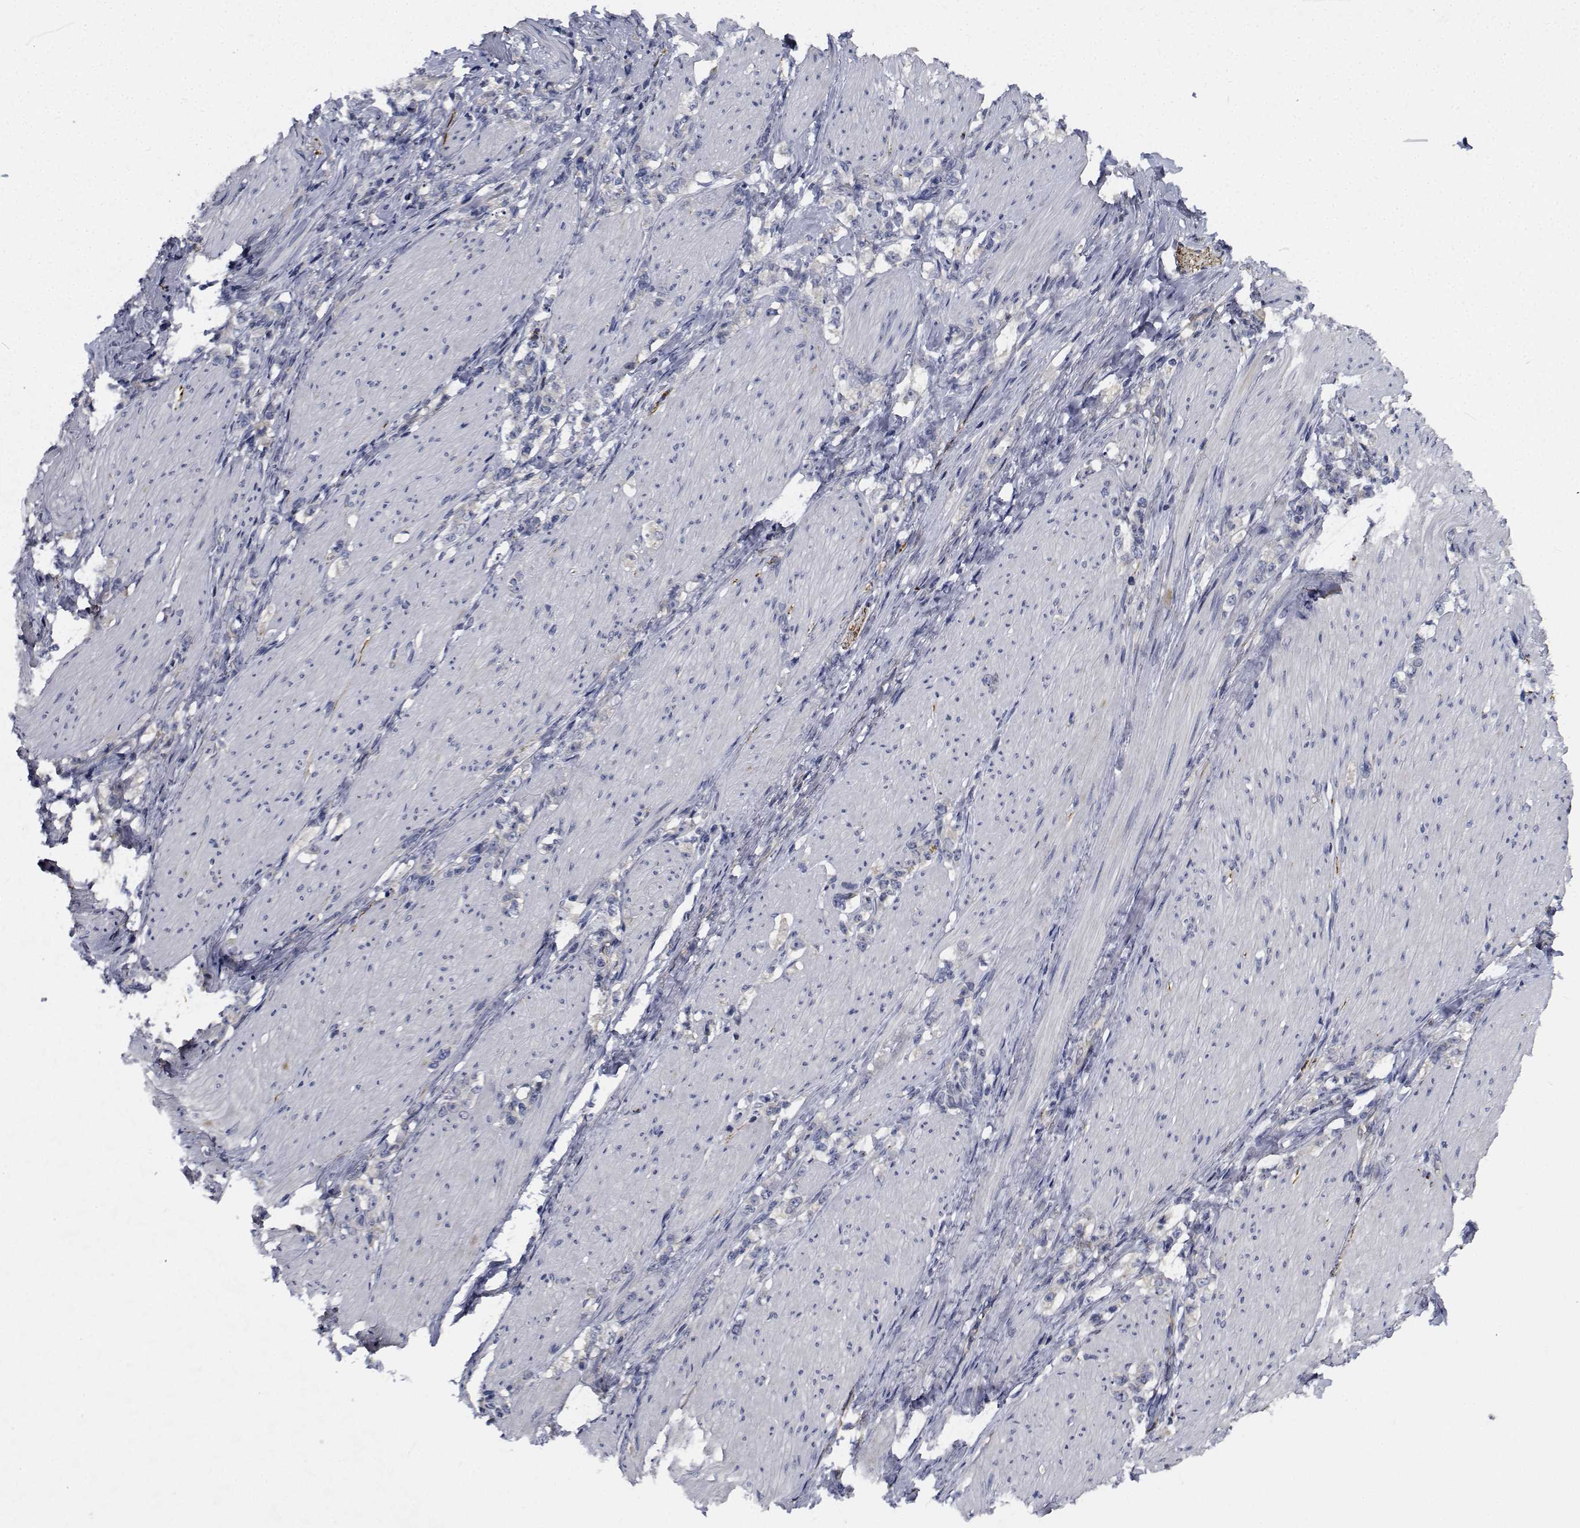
{"staining": {"intensity": "negative", "quantity": "none", "location": "none"}, "tissue": "stomach cancer", "cell_type": "Tumor cells", "image_type": "cancer", "snomed": [{"axis": "morphology", "description": "Adenocarcinoma, NOS"}, {"axis": "topography", "description": "Stomach, lower"}], "caption": "The image demonstrates no significant positivity in tumor cells of stomach adenocarcinoma.", "gene": "TTBK1", "patient": {"sex": "male", "age": 88}}